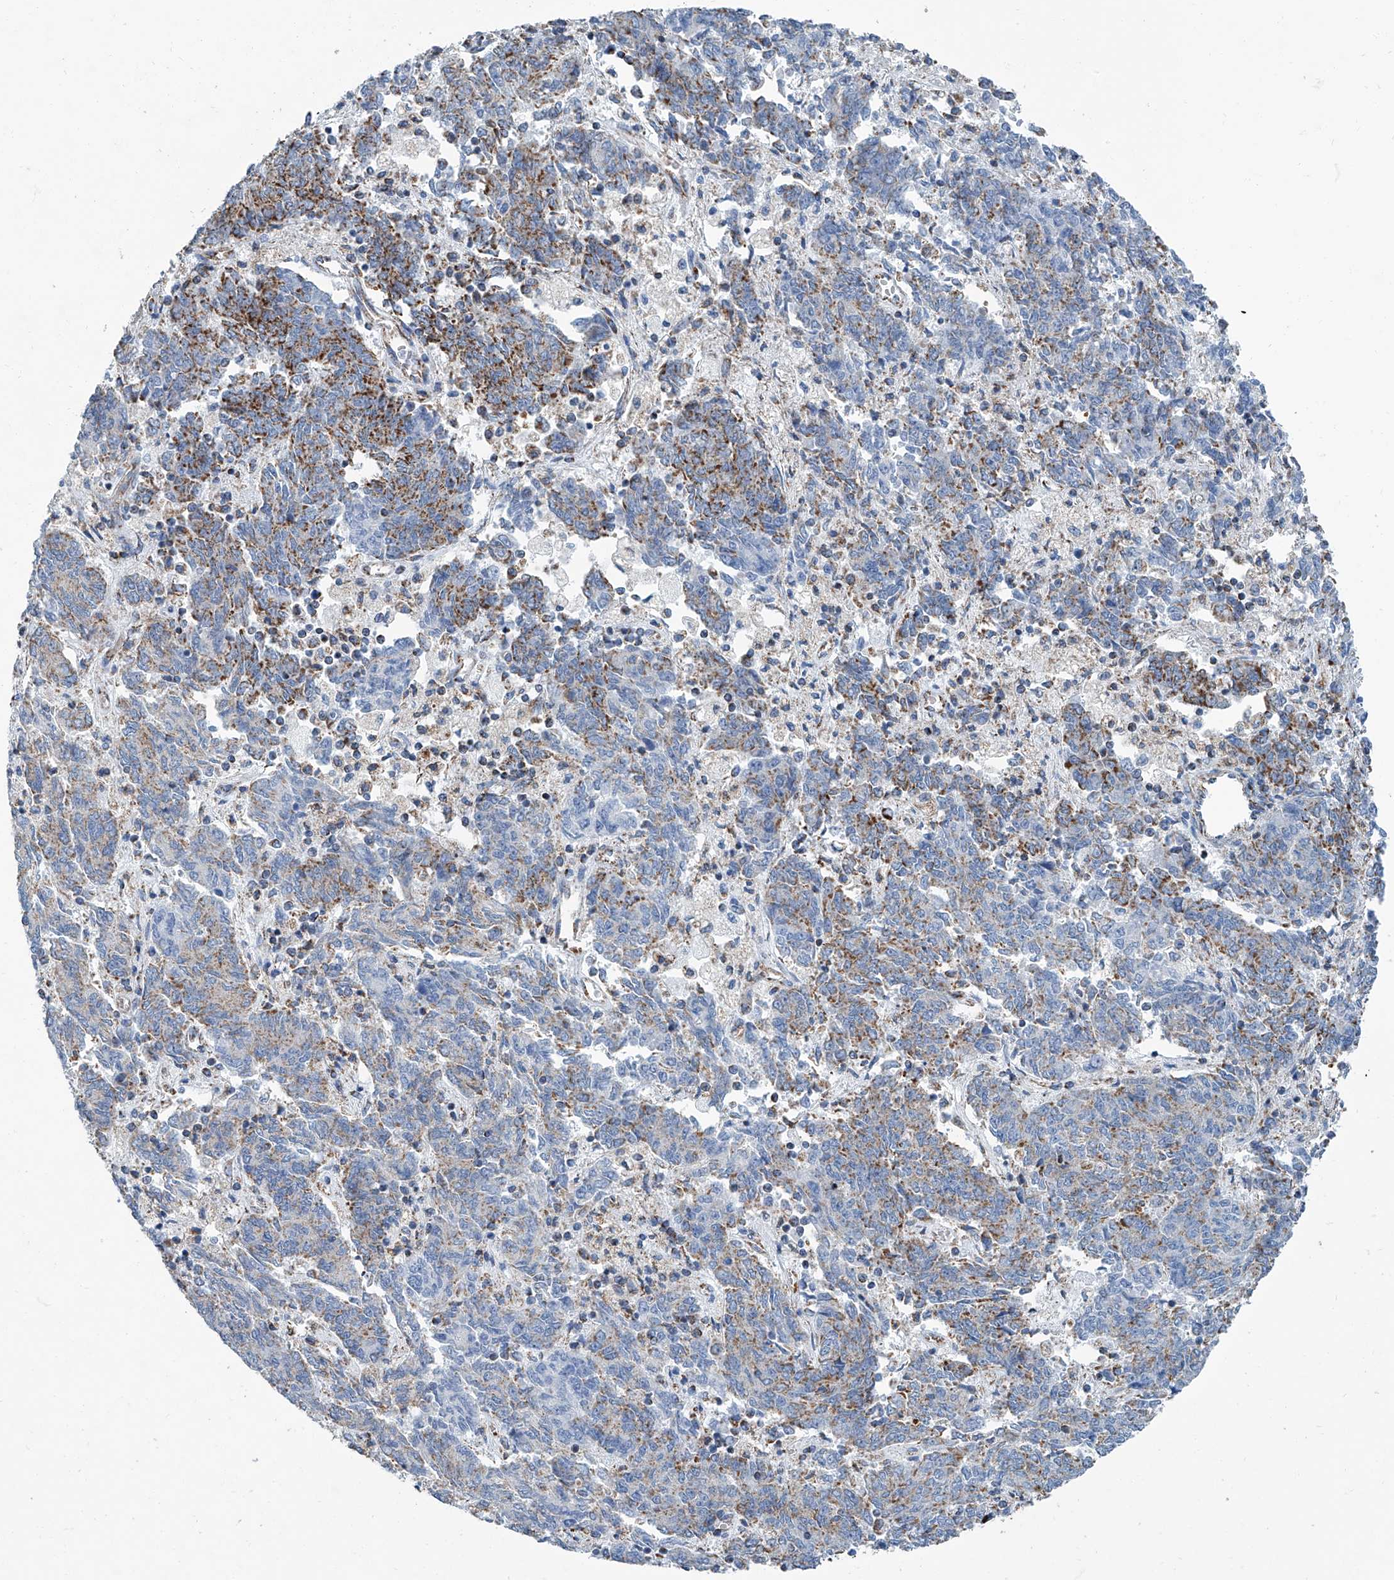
{"staining": {"intensity": "moderate", "quantity": "25%-75%", "location": "cytoplasmic/membranous"}, "tissue": "endometrial cancer", "cell_type": "Tumor cells", "image_type": "cancer", "snomed": [{"axis": "morphology", "description": "Adenocarcinoma, NOS"}, {"axis": "topography", "description": "Endometrium"}], "caption": "Endometrial adenocarcinoma was stained to show a protein in brown. There is medium levels of moderate cytoplasmic/membranous positivity in about 25%-75% of tumor cells.", "gene": "MT-ND1", "patient": {"sex": "female", "age": 80}}